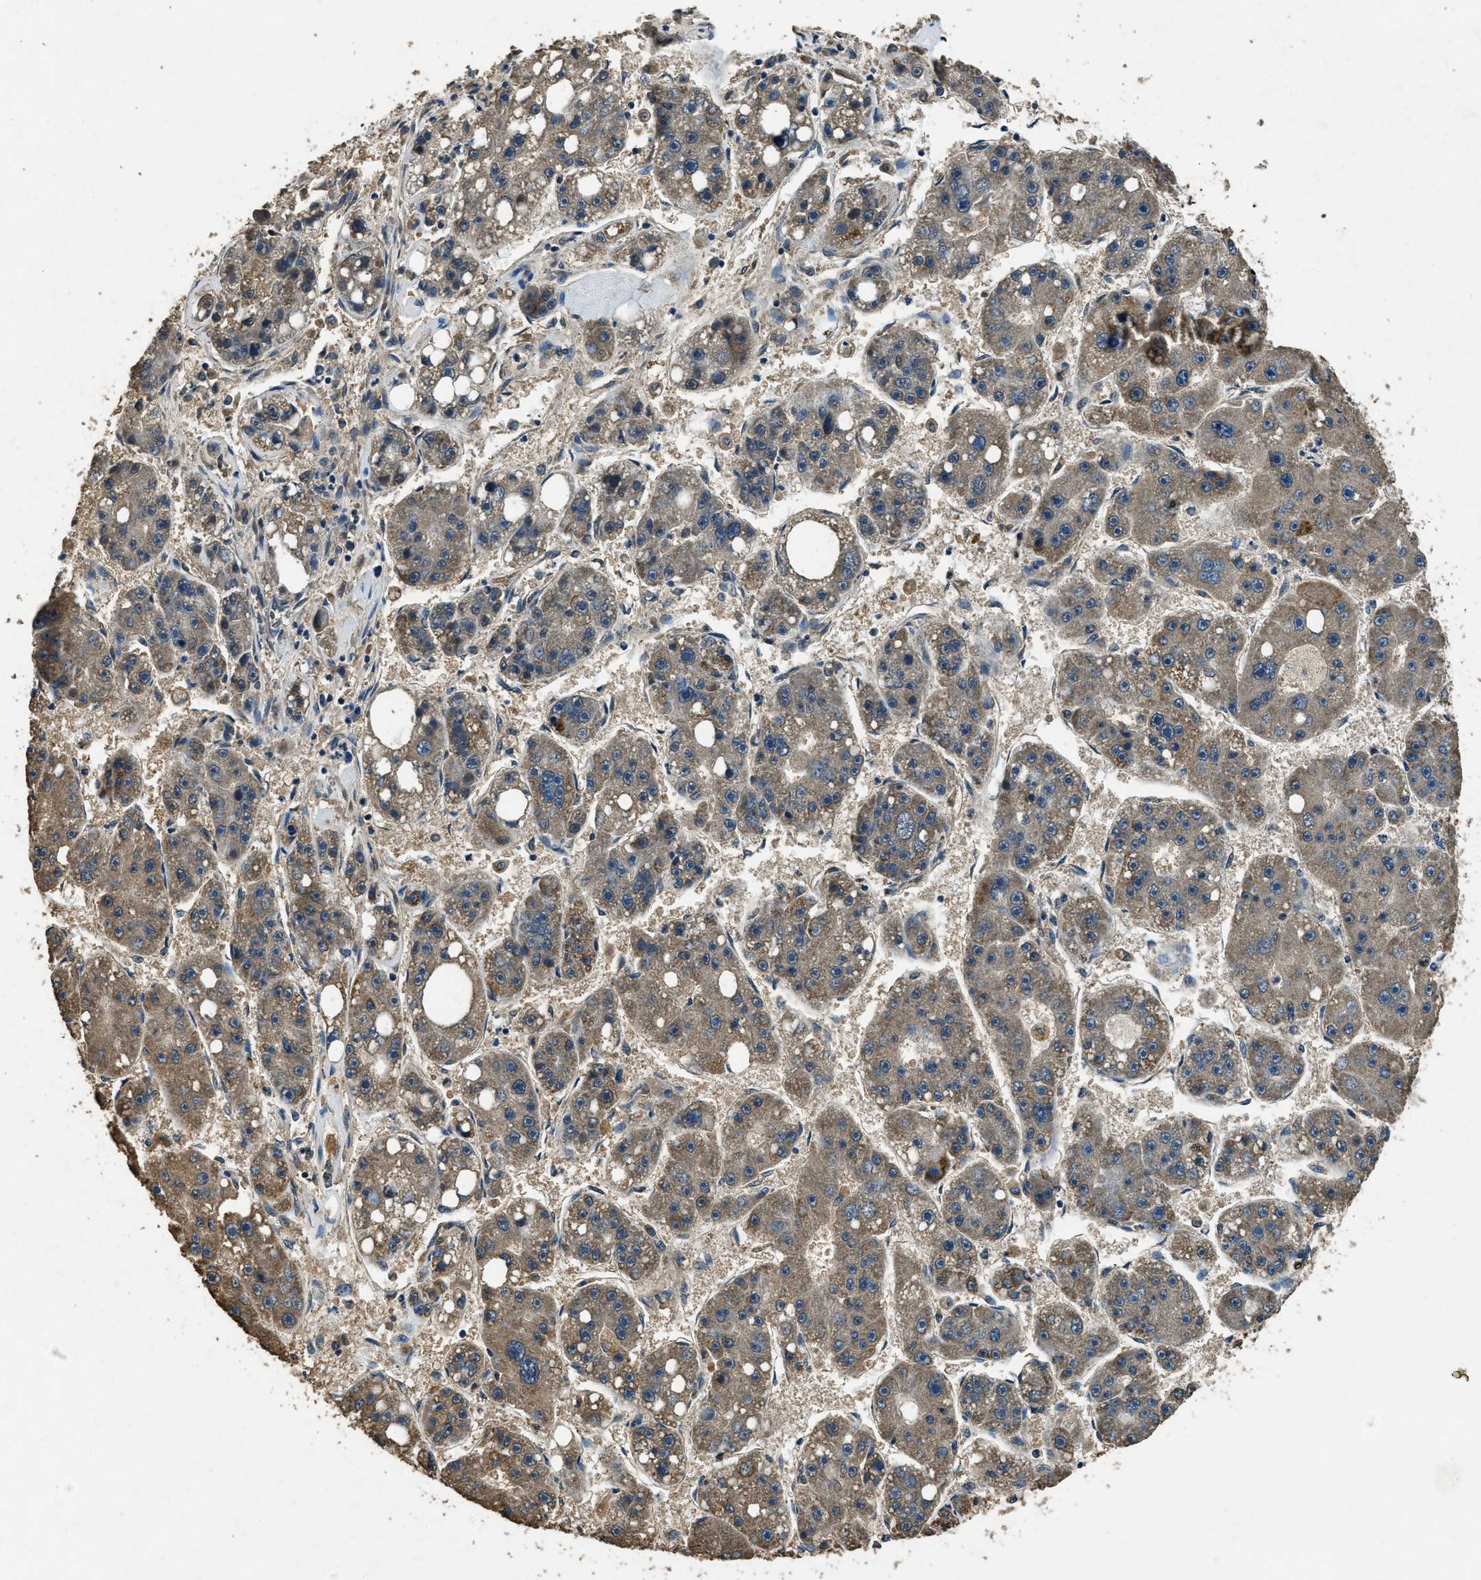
{"staining": {"intensity": "weak", "quantity": "25%-75%", "location": "cytoplasmic/membranous"}, "tissue": "liver cancer", "cell_type": "Tumor cells", "image_type": "cancer", "snomed": [{"axis": "morphology", "description": "Carcinoma, Hepatocellular, NOS"}, {"axis": "topography", "description": "Liver"}], "caption": "This is a histology image of IHC staining of liver cancer, which shows weak positivity in the cytoplasmic/membranous of tumor cells.", "gene": "SALL3", "patient": {"sex": "female", "age": 61}}